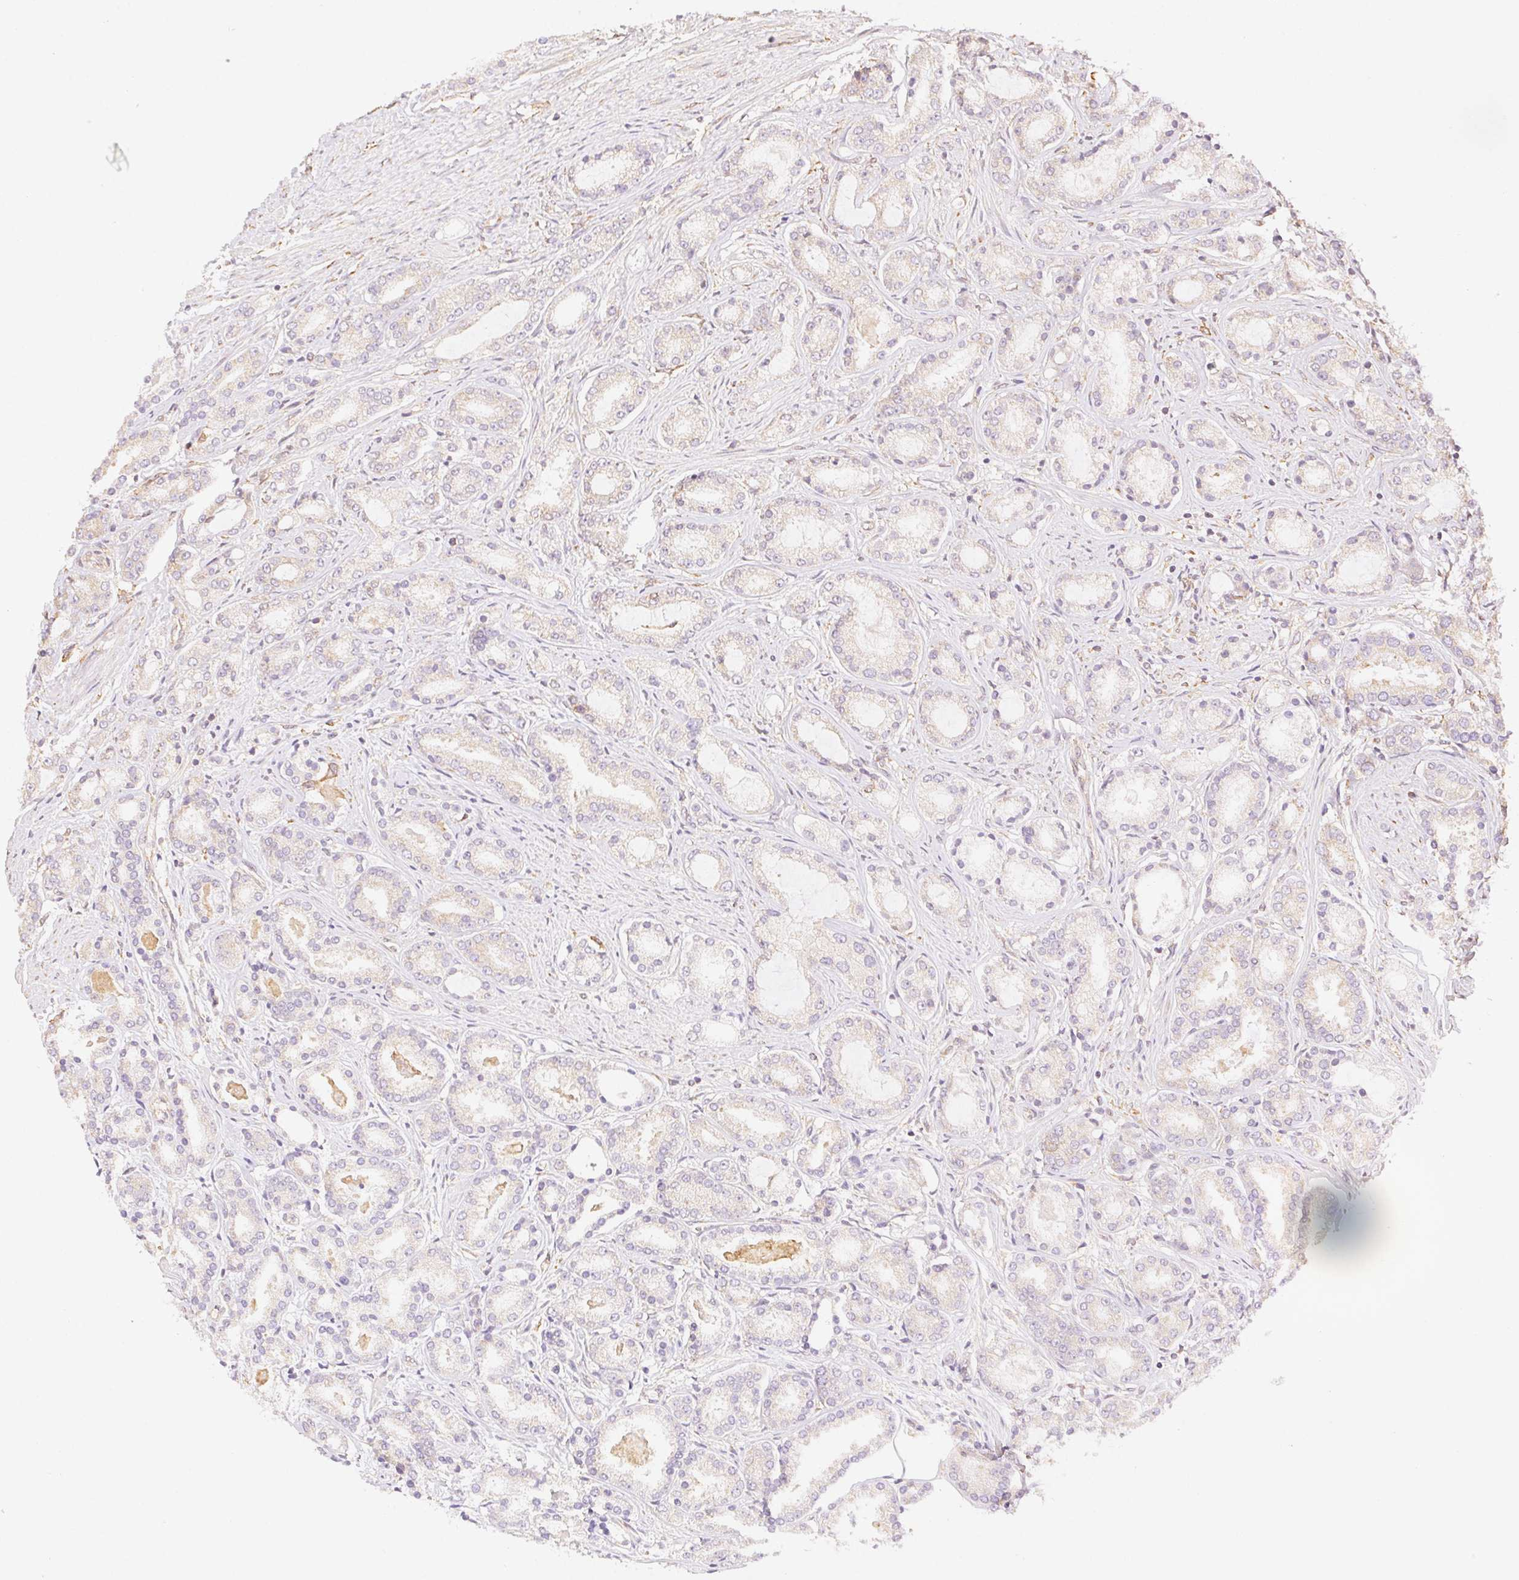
{"staining": {"intensity": "weak", "quantity": "25%-75%", "location": "cytoplasmic/membranous"}, "tissue": "prostate cancer", "cell_type": "Tumor cells", "image_type": "cancer", "snomed": [{"axis": "morphology", "description": "Adenocarcinoma, High grade"}, {"axis": "topography", "description": "Prostate"}], "caption": "About 25%-75% of tumor cells in prostate adenocarcinoma (high-grade) reveal weak cytoplasmic/membranous protein positivity as visualized by brown immunohistochemical staining.", "gene": "ENTREP1", "patient": {"sex": "male", "age": 63}}